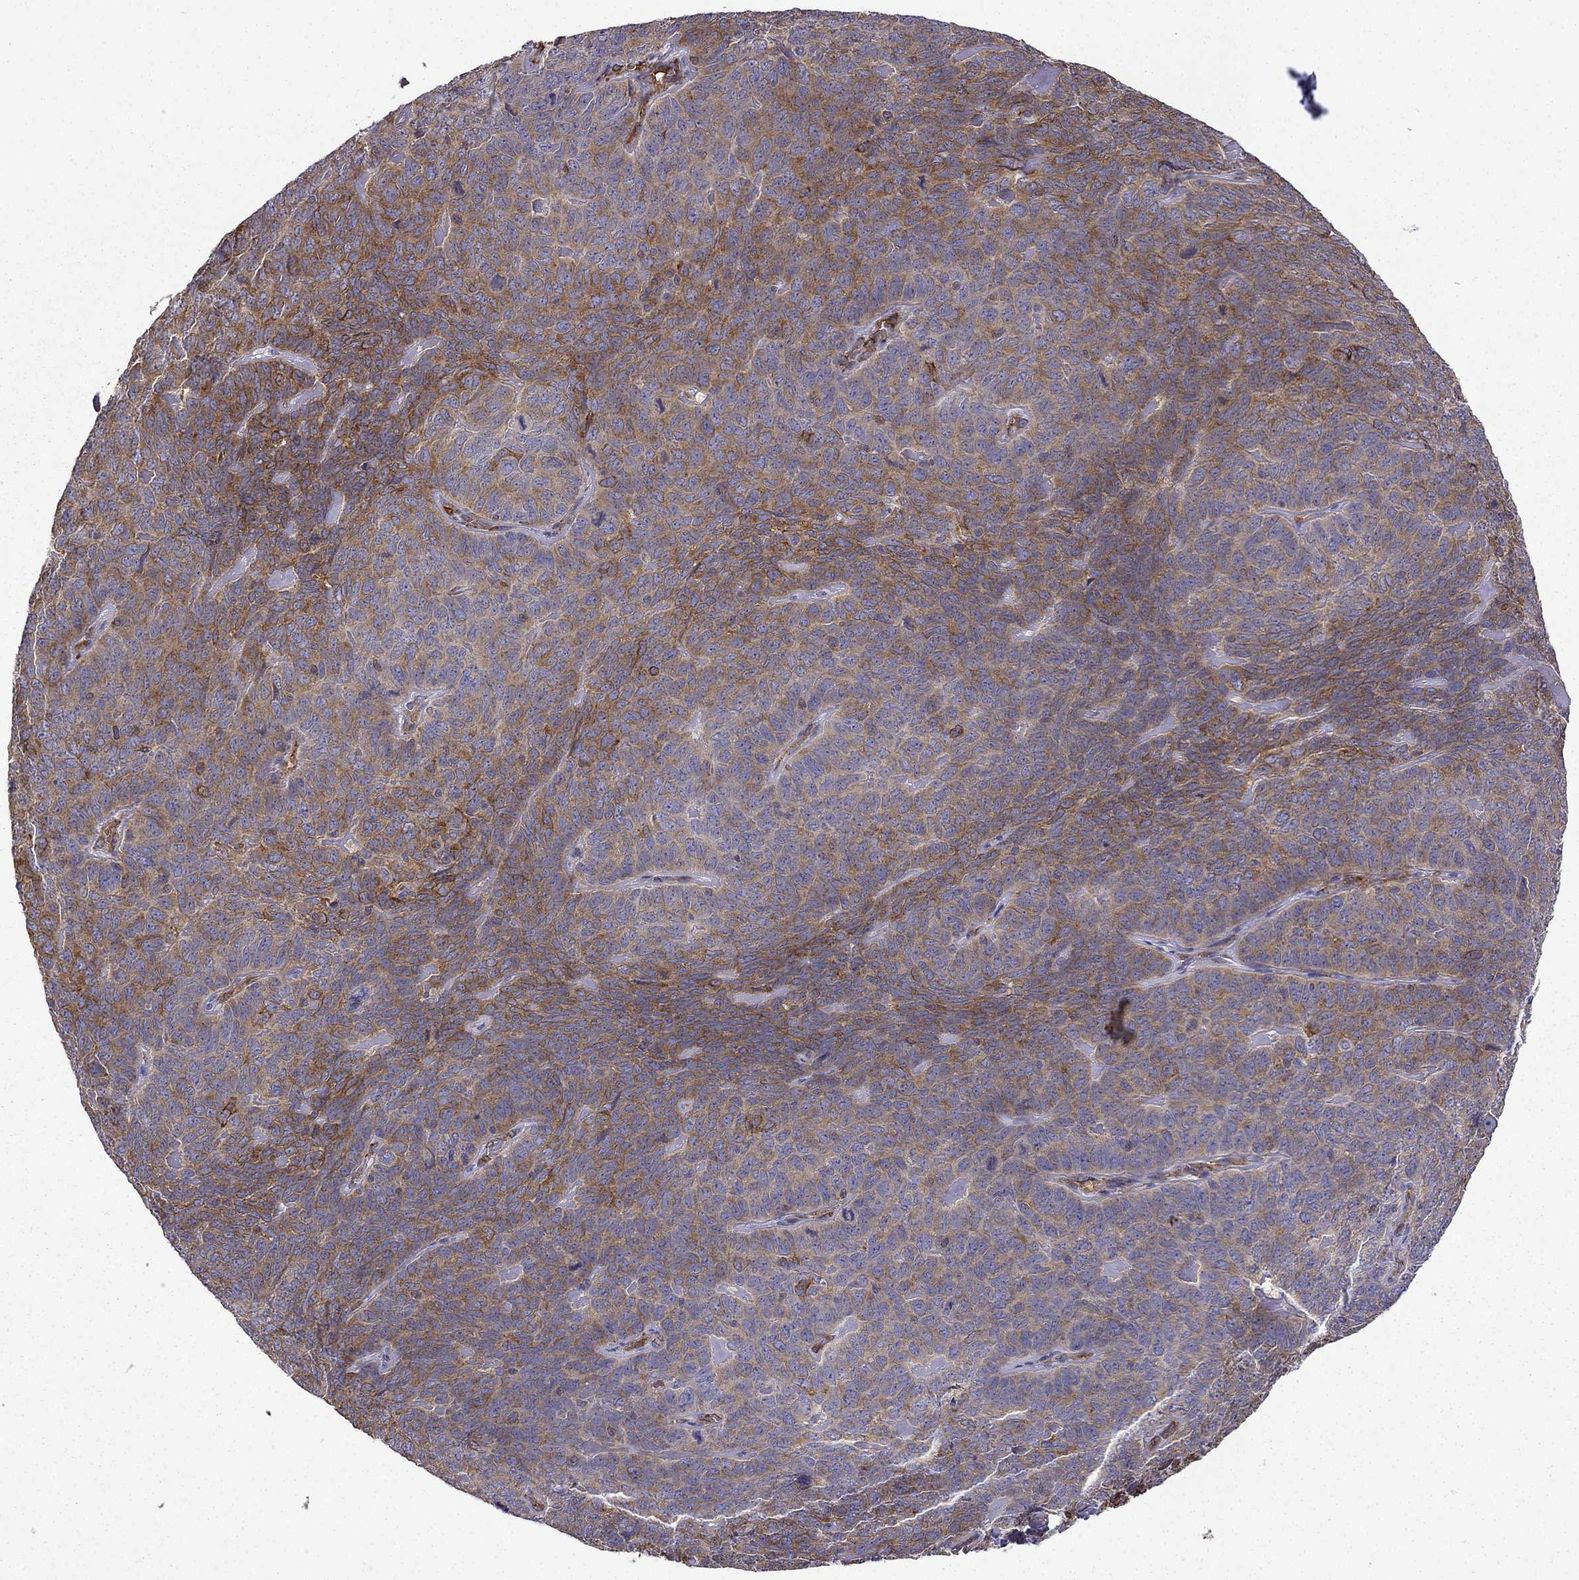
{"staining": {"intensity": "strong", "quantity": ">75%", "location": "cytoplasmic/membranous"}, "tissue": "skin cancer", "cell_type": "Tumor cells", "image_type": "cancer", "snomed": [{"axis": "morphology", "description": "Squamous cell carcinoma, NOS"}, {"axis": "topography", "description": "Skin"}, {"axis": "topography", "description": "Anal"}], "caption": "DAB (3,3'-diaminobenzidine) immunohistochemical staining of human skin cancer demonstrates strong cytoplasmic/membranous protein expression in about >75% of tumor cells.", "gene": "MAP4", "patient": {"sex": "female", "age": 51}}